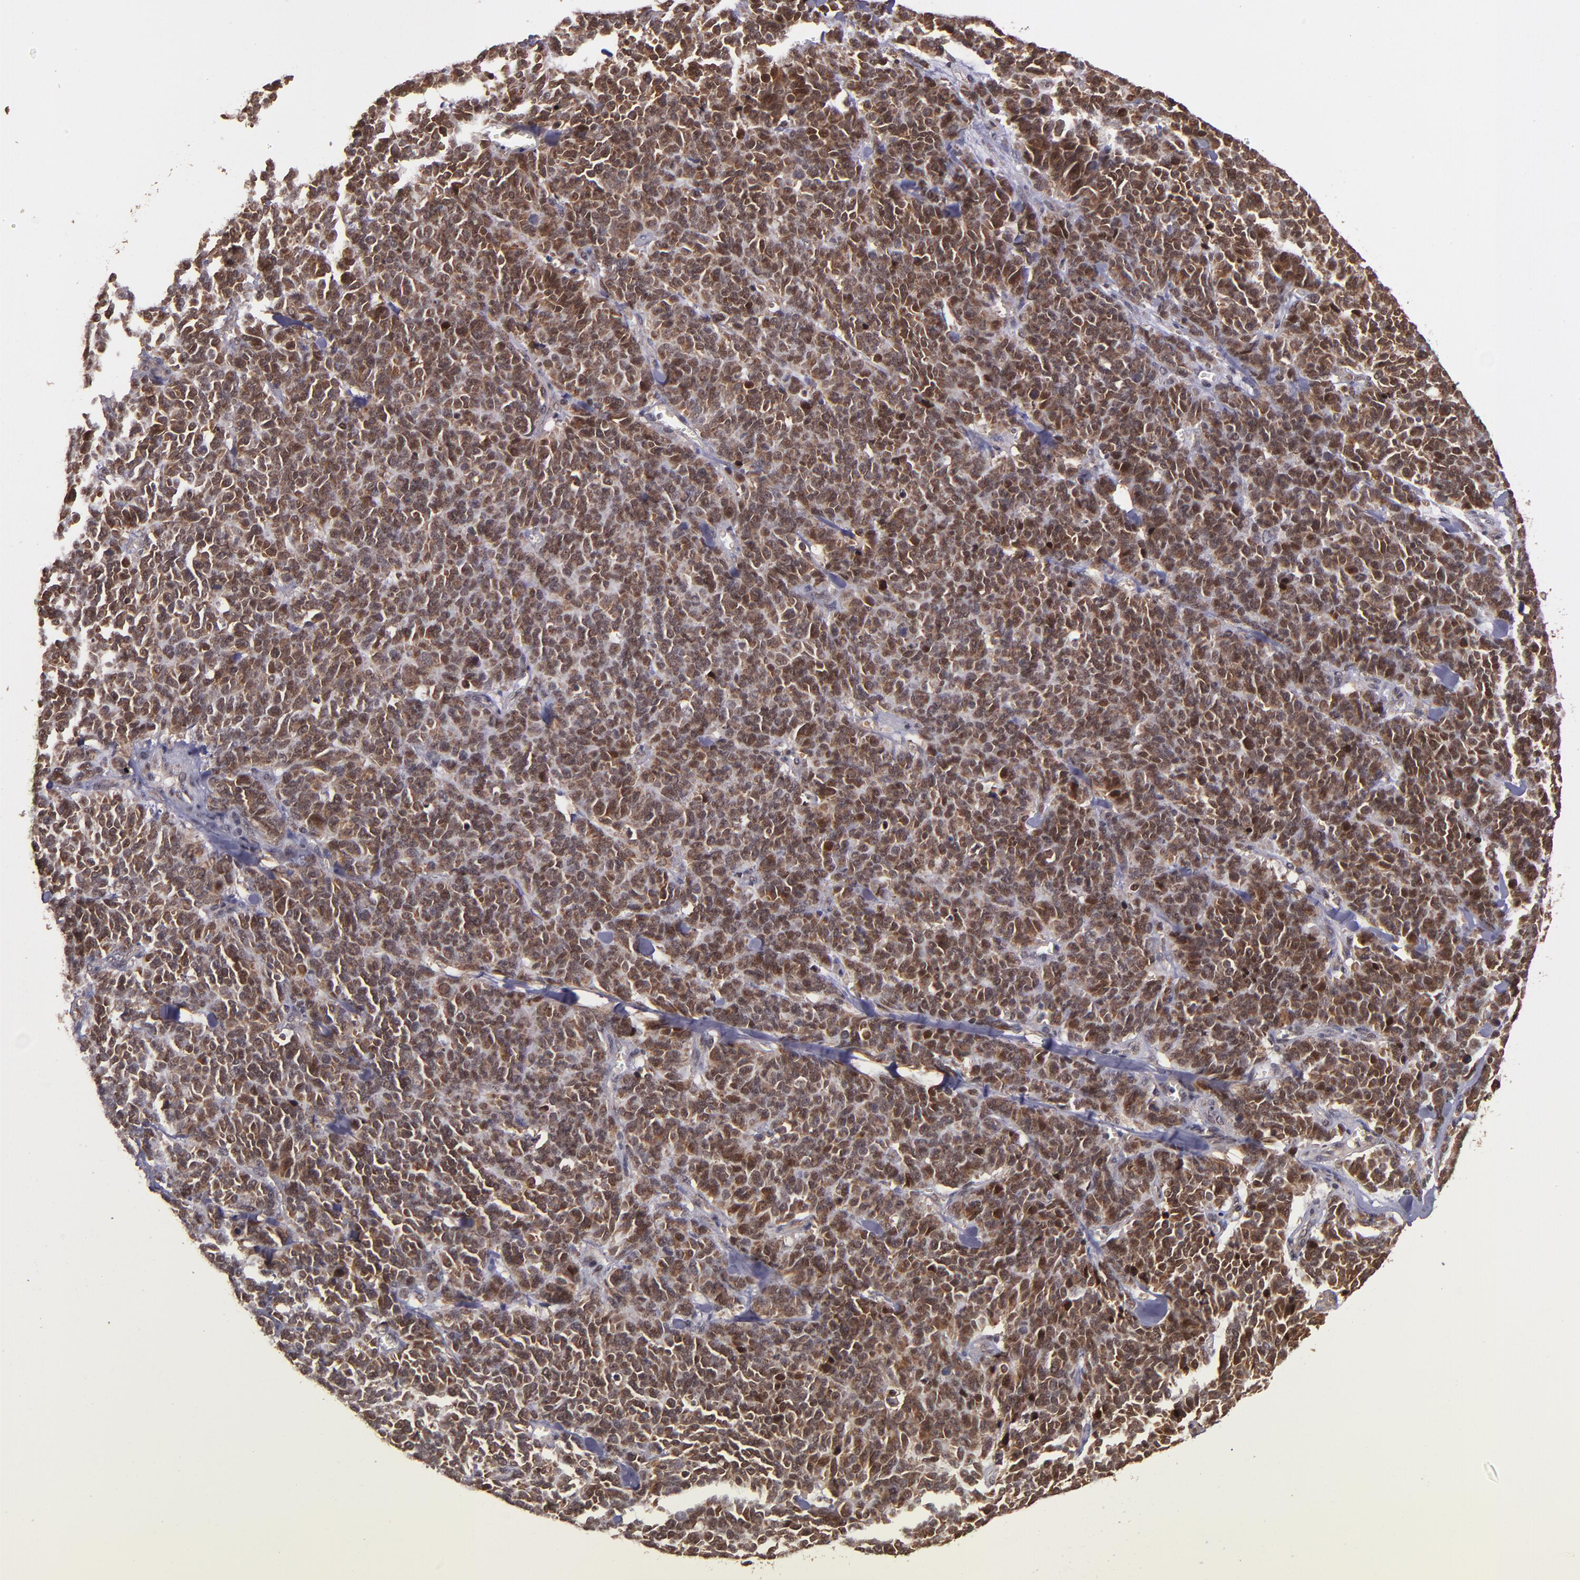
{"staining": {"intensity": "moderate", "quantity": ">75%", "location": "cytoplasmic/membranous,nuclear"}, "tissue": "lung cancer", "cell_type": "Tumor cells", "image_type": "cancer", "snomed": [{"axis": "morphology", "description": "Neoplasm, malignant, NOS"}, {"axis": "topography", "description": "Lung"}], "caption": "Immunohistochemistry (IHC) (DAB) staining of lung neoplasm (malignant) reveals moderate cytoplasmic/membranous and nuclear protein staining in about >75% of tumor cells.", "gene": "RIOK3", "patient": {"sex": "female", "age": 58}}